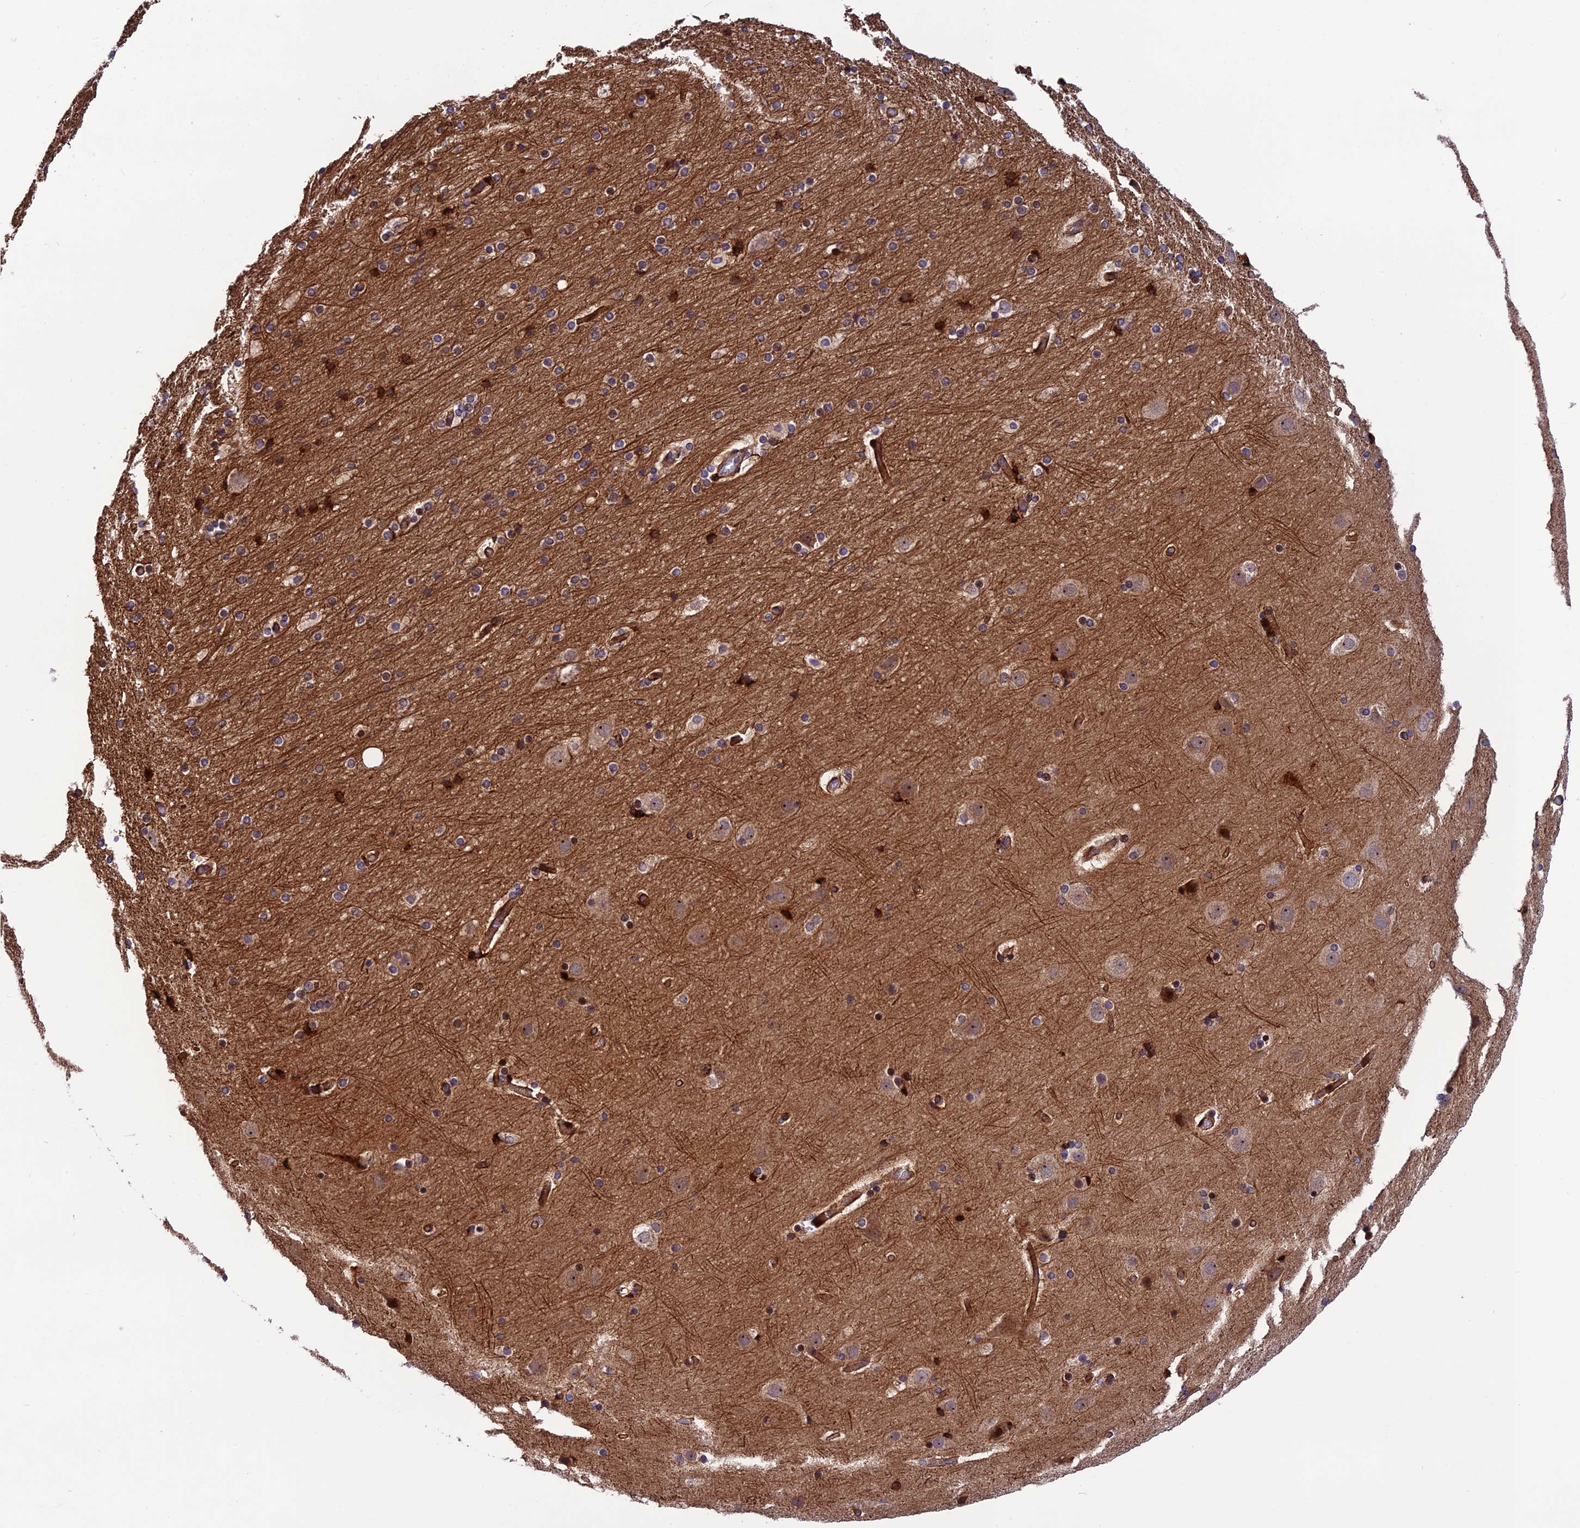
{"staining": {"intensity": "strong", "quantity": "25%-75%", "location": "cytoplasmic/membranous"}, "tissue": "cerebral cortex", "cell_type": "Endothelial cells", "image_type": "normal", "snomed": [{"axis": "morphology", "description": "Normal tissue, NOS"}, {"axis": "topography", "description": "Cerebral cortex"}], "caption": "Immunohistochemistry of normal human cerebral cortex shows high levels of strong cytoplasmic/membranous expression in about 25%-75% of endothelial cells.", "gene": "SMIM7", "patient": {"sex": "male", "age": 57}}